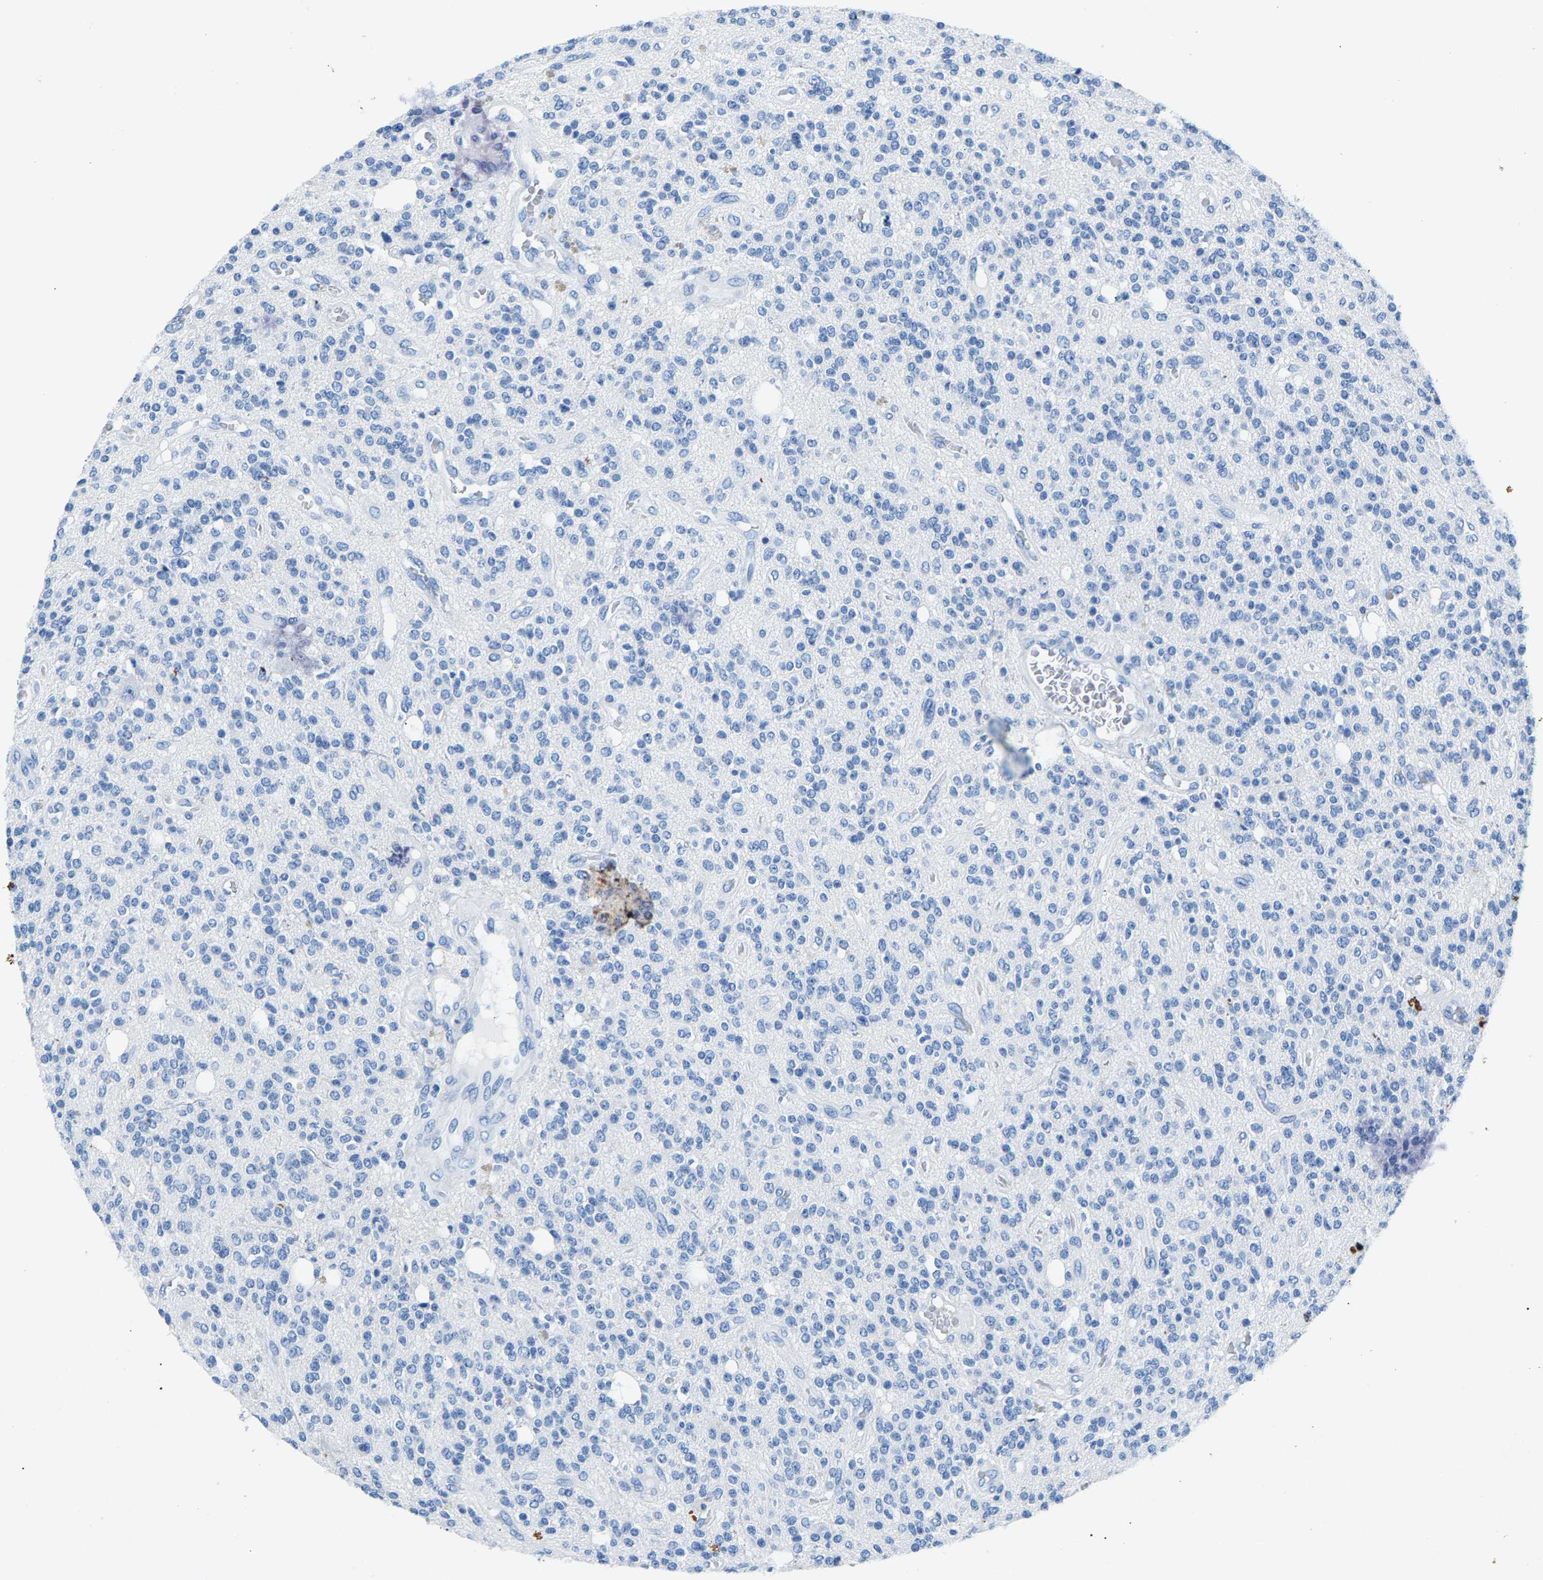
{"staining": {"intensity": "negative", "quantity": "none", "location": "none"}, "tissue": "glioma", "cell_type": "Tumor cells", "image_type": "cancer", "snomed": [{"axis": "morphology", "description": "Glioma, malignant, High grade"}, {"axis": "topography", "description": "Brain"}], "caption": "Immunohistochemistry (IHC) of glioma displays no positivity in tumor cells.", "gene": "CPS1", "patient": {"sex": "male", "age": 34}}